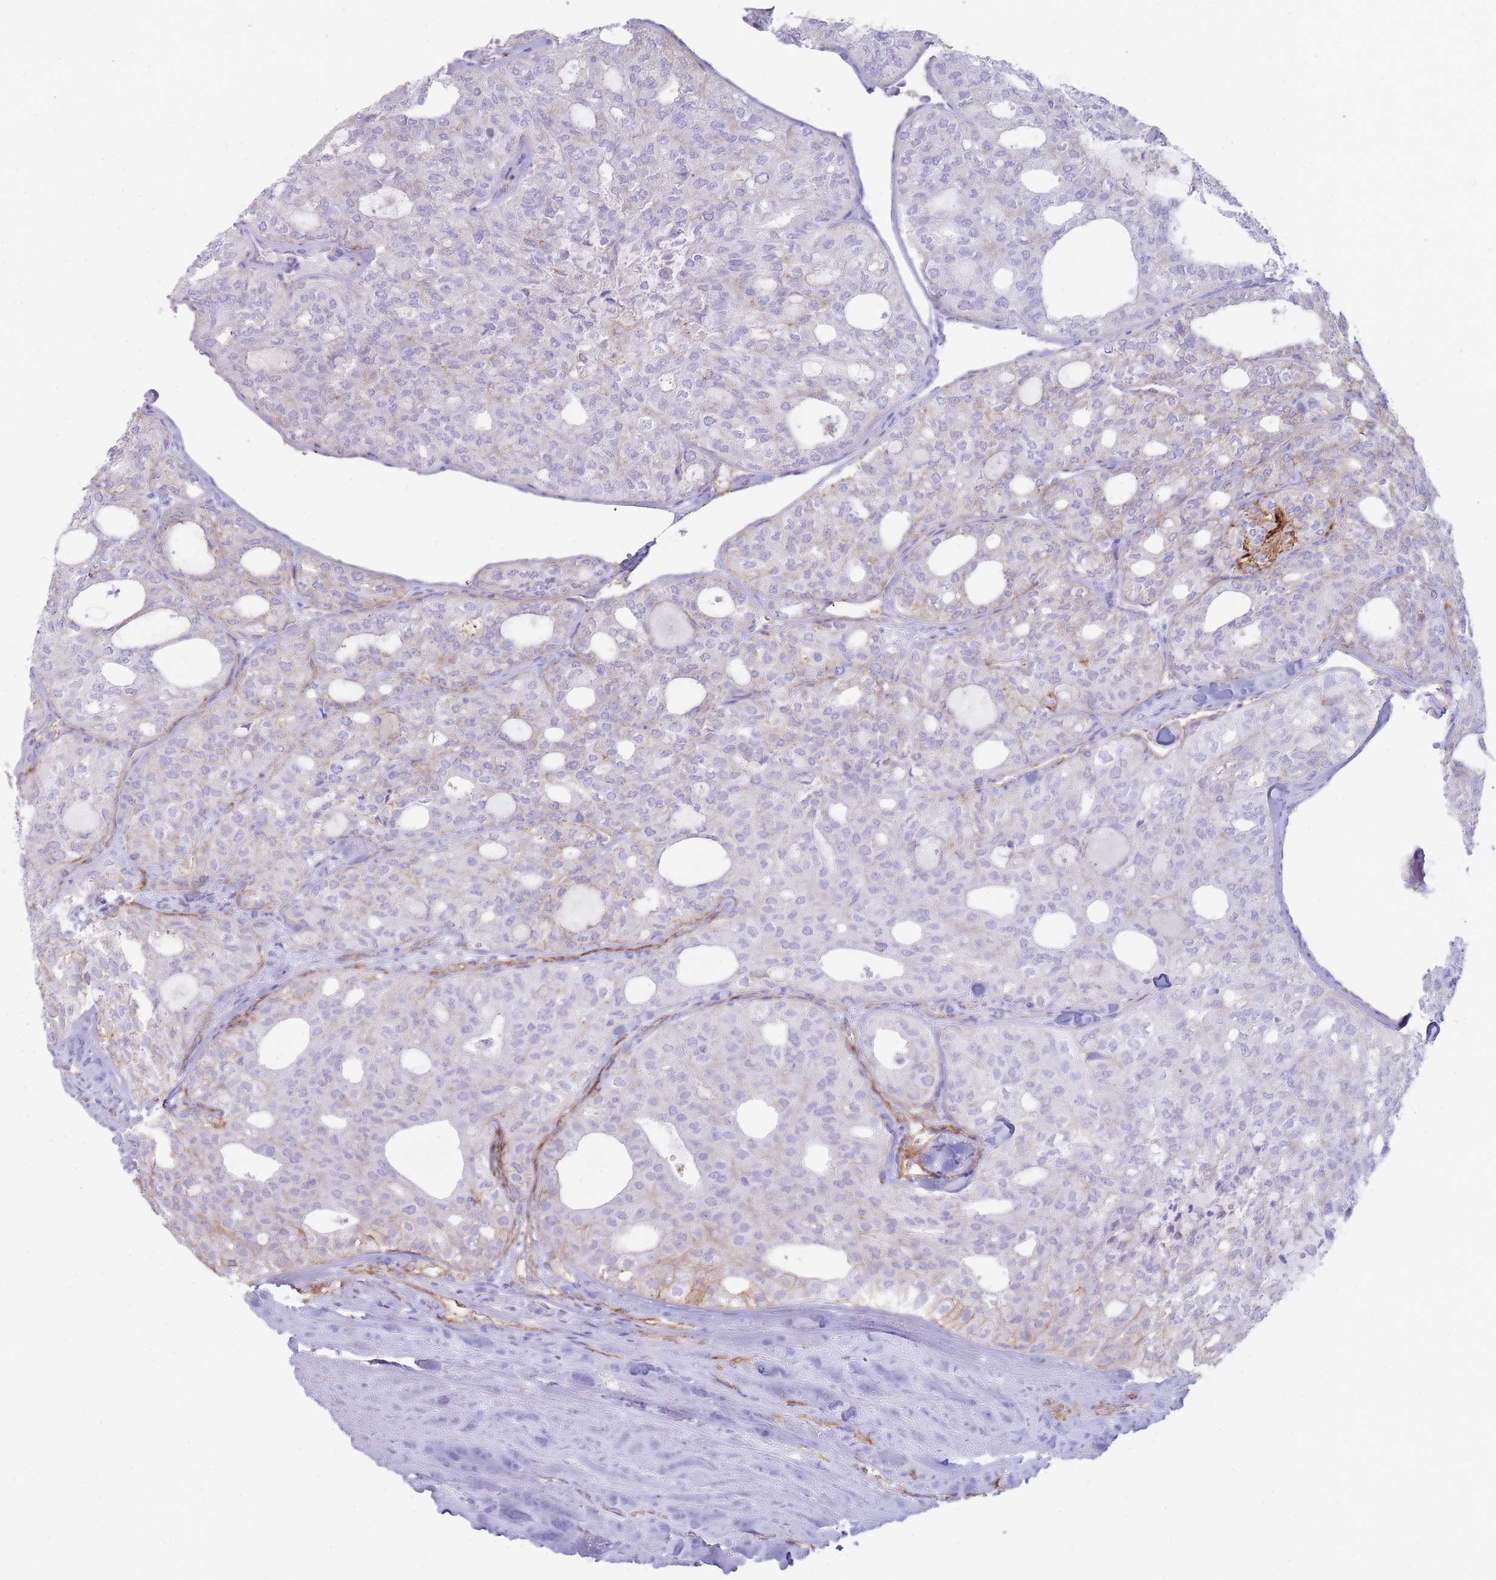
{"staining": {"intensity": "weak", "quantity": "<25%", "location": "cytoplasmic/membranous"}, "tissue": "thyroid cancer", "cell_type": "Tumor cells", "image_type": "cancer", "snomed": [{"axis": "morphology", "description": "Follicular adenoma carcinoma, NOS"}, {"axis": "topography", "description": "Thyroid gland"}], "caption": "High power microscopy micrograph of an immunohistochemistry (IHC) histopathology image of follicular adenoma carcinoma (thyroid), revealing no significant expression in tumor cells. (DAB (3,3'-diaminobenzidine) immunohistochemistry visualized using brightfield microscopy, high magnification).", "gene": "UTP14A", "patient": {"sex": "male", "age": 75}}